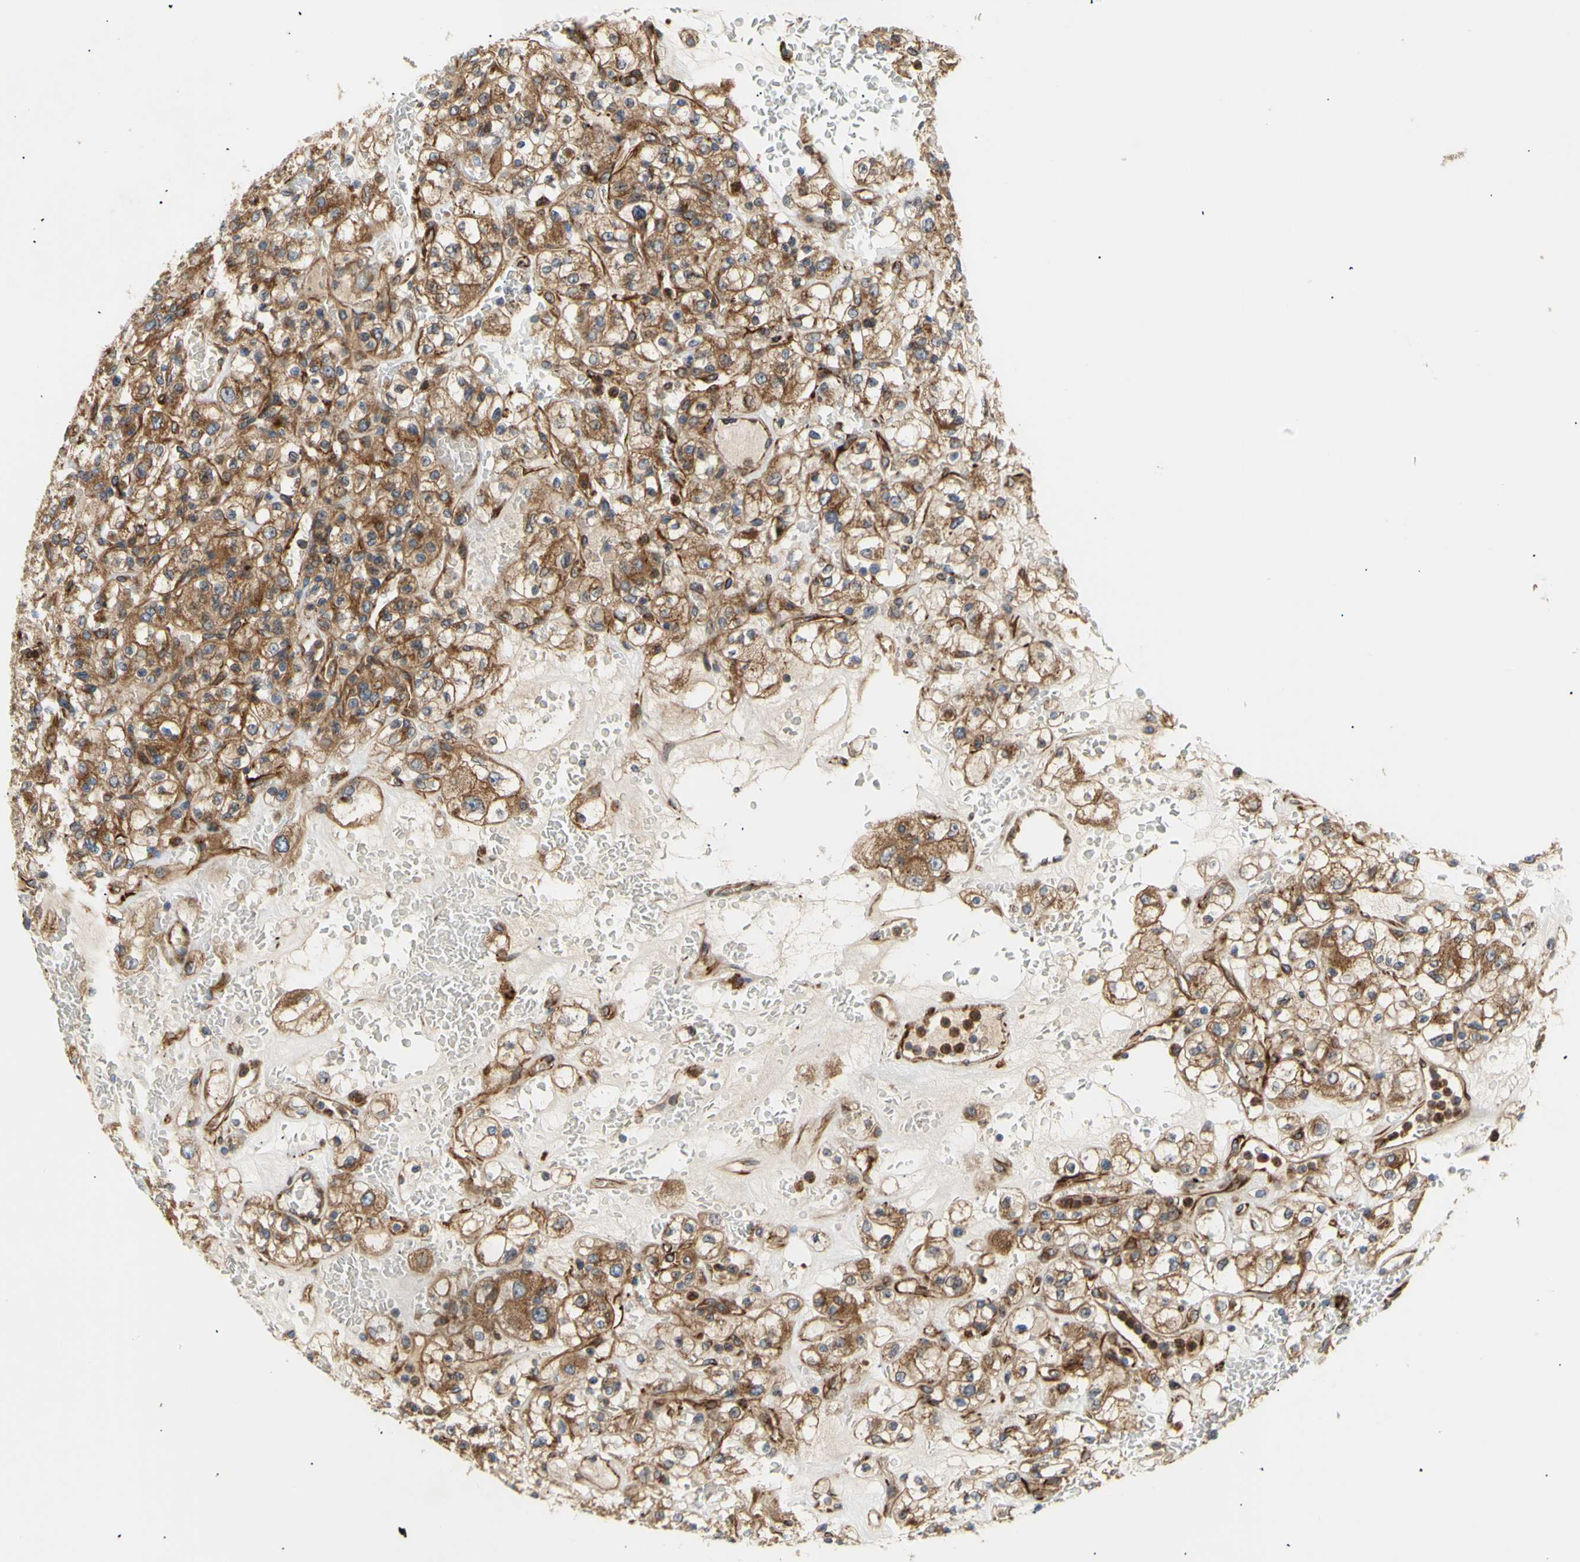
{"staining": {"intensity": "moderate", "quantity": ">75%", "location": "cytoplasmic/membranous"}, "tissue": "renal cancer", "cell_type": "Tumor cells", "image_type": "cancer", "snomed": [{"axis": "morphology", "description": "Normal tissue, NOS"}, {"axis": "morphology", "description": "Adenocarcinoma, NOS"}, {"axis": "topography", "description": "Kidney"}], "caption": "A micrograph of adenocarcinoma (renal) stained for a protein demonstrates moderate cytoplasmic/membranous brown staining in tumor cells. (DAB = brown stain, brightfield microscopy at high magnification).", "gene": "TUBG2", "patient": {"sex": "female", "age": 72}}